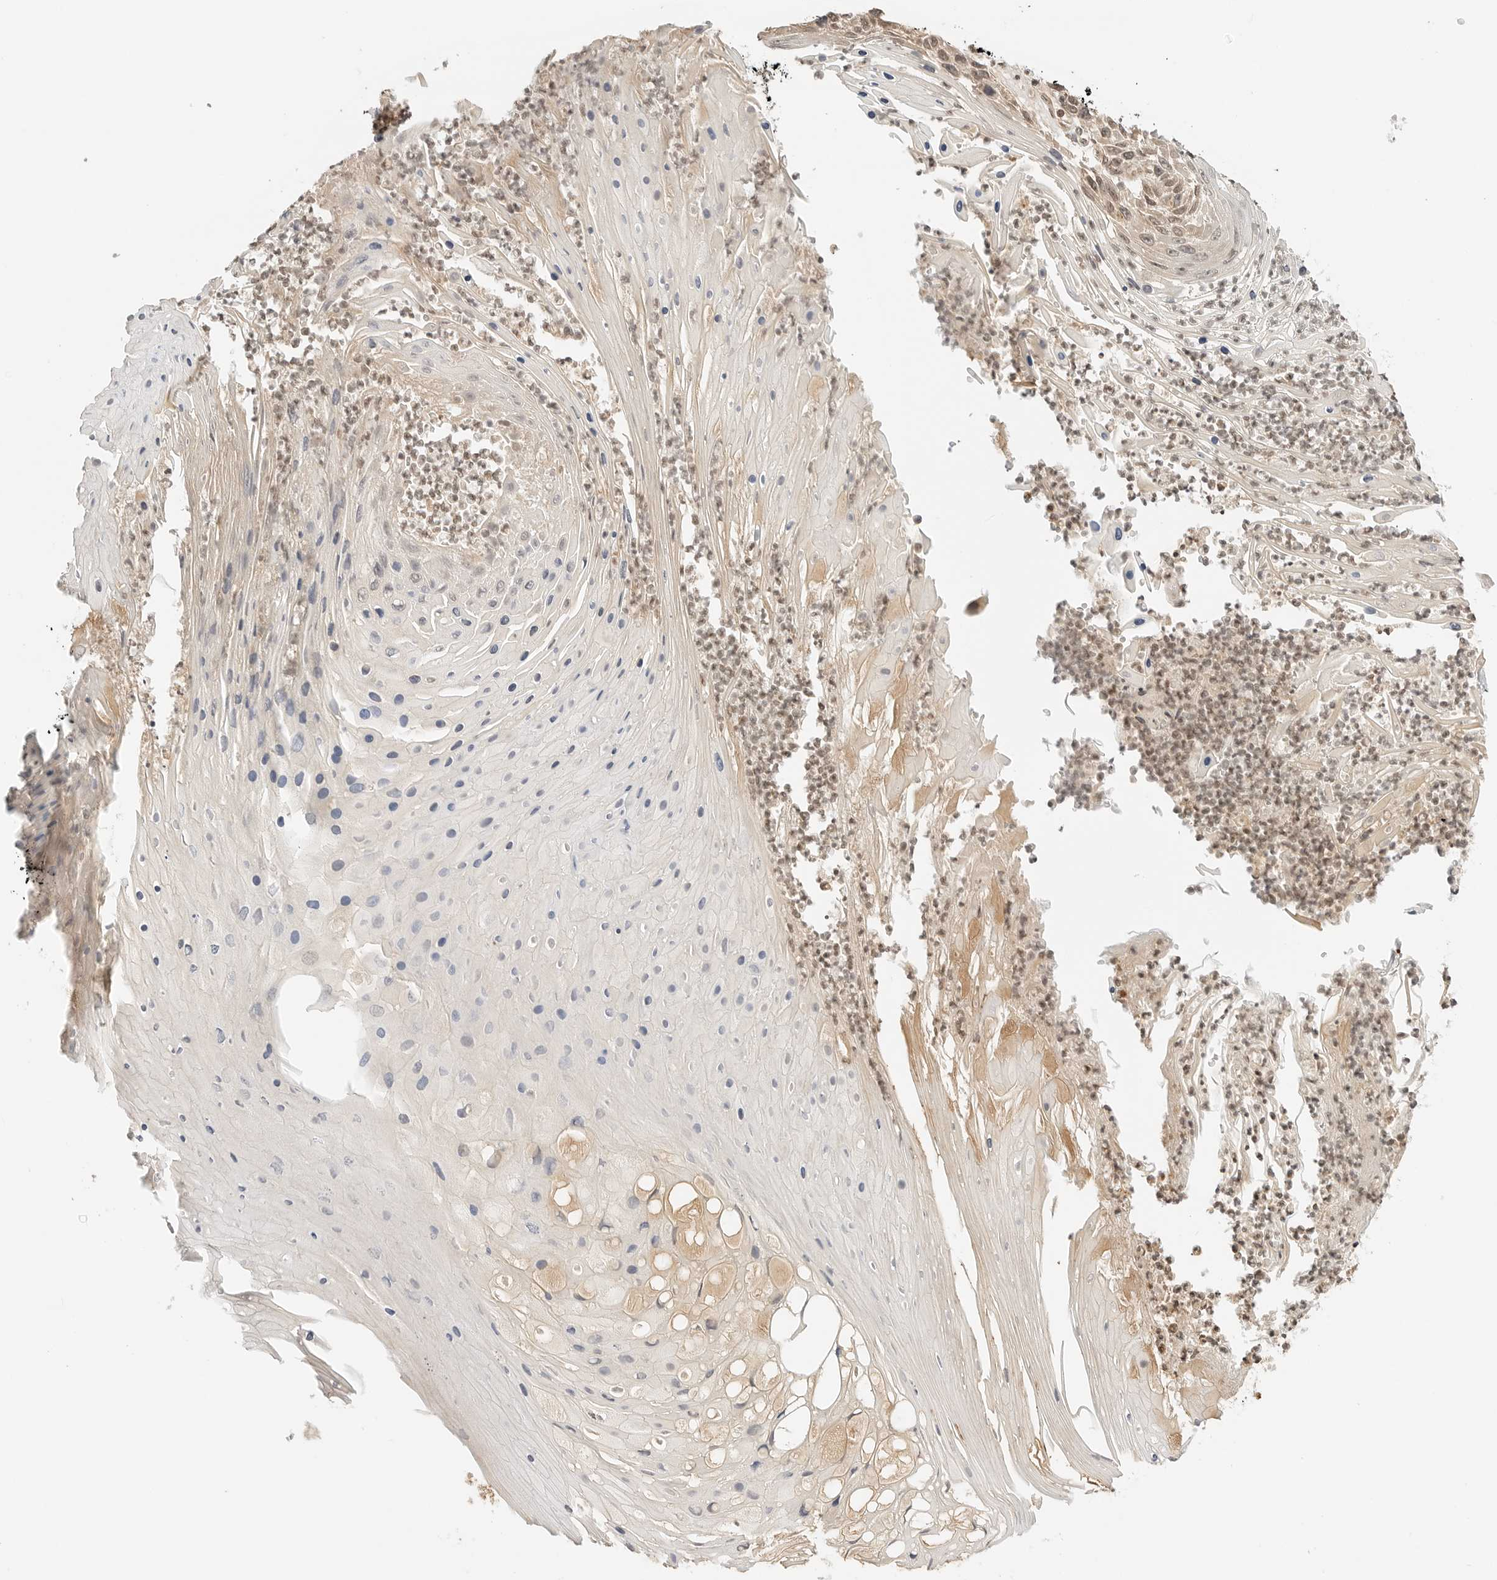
{"staining": {"intensity": "weak", "quantity": "25%-75%", "location": "nuclear"}, "tissue": "skin cancer", "cell_type": "Tumor cells", "image_type": "cancer", "snomed": [{"axis": "morphology", "description": "Squamous cell carcinoma, NOS"}, {"axis": "topography", "description": "Skin"}], "caption": "A high-resolution histopathology image shows IHC staining of skin cancer (squamous cell carcinoma), which displays weak nuclear staining in about 25%-75% of tumor cells.", "gene": "POLH", "patient": {"sex": "female", "age": 88}}